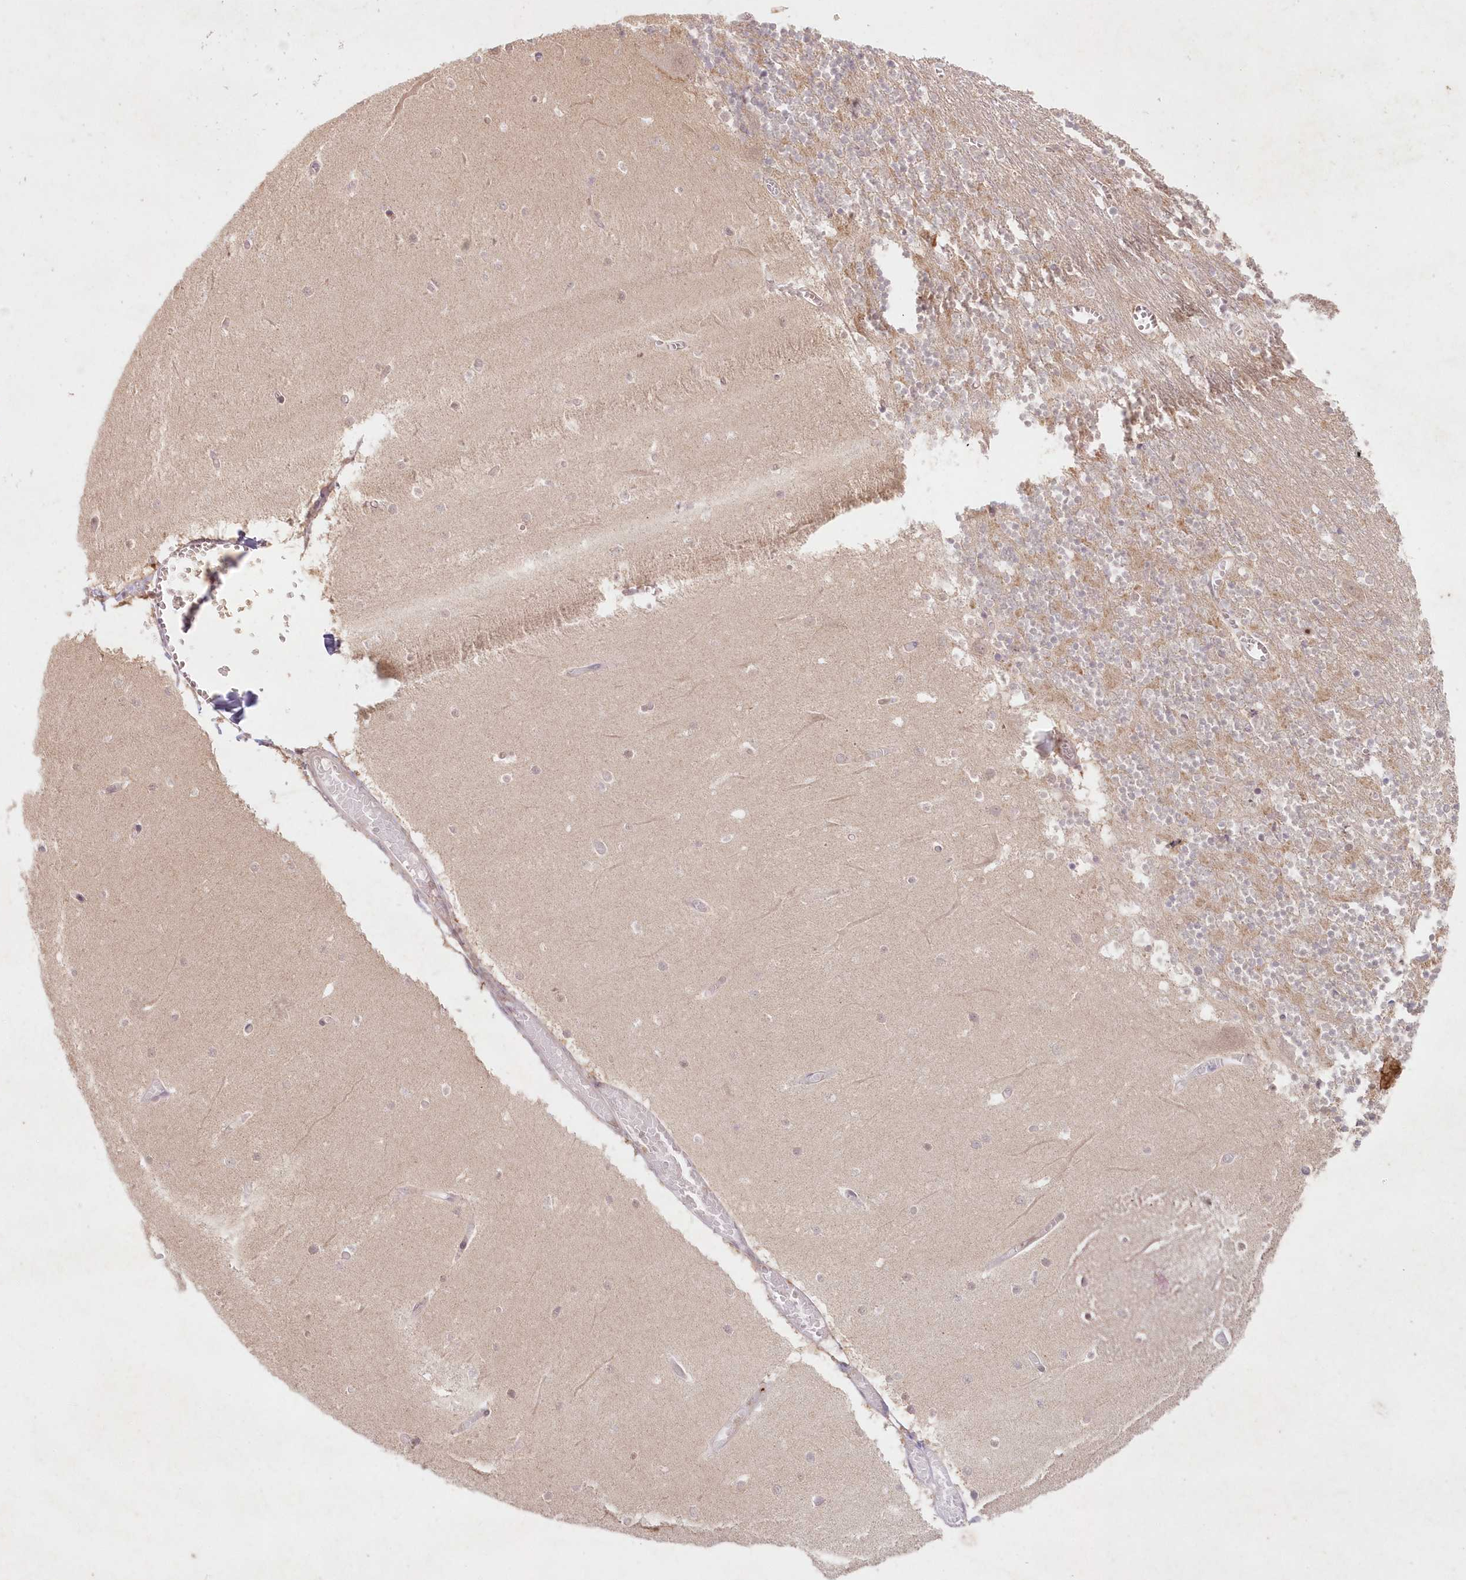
{"staining": {"intensity": "moderate", "quantity": "25%-75%", "location": "cytoplasmic/membranous"}, "tissue": "cerebellum", "cell_type": "Cells in granular layer", "image_type": "normal", "snomed": [{"axis": "morphology", "description": "Normal tissue, NOS"}, {"axis": "topography", "description": "Cerebellum"}], "caption": "The photomicrograph demonstrates a brown stain indicating the presence of a protein in the cytoplasmic/membranous of cells in granular layer in cerebellum. (Stains: DAB (3,3'-diaminobenzidine) in brown, nuclei in blue, Microscopy: brightfield microscopy at high magnification).", "gene": "ASCC1", "patient": {"sex": "female", "age": 28}}